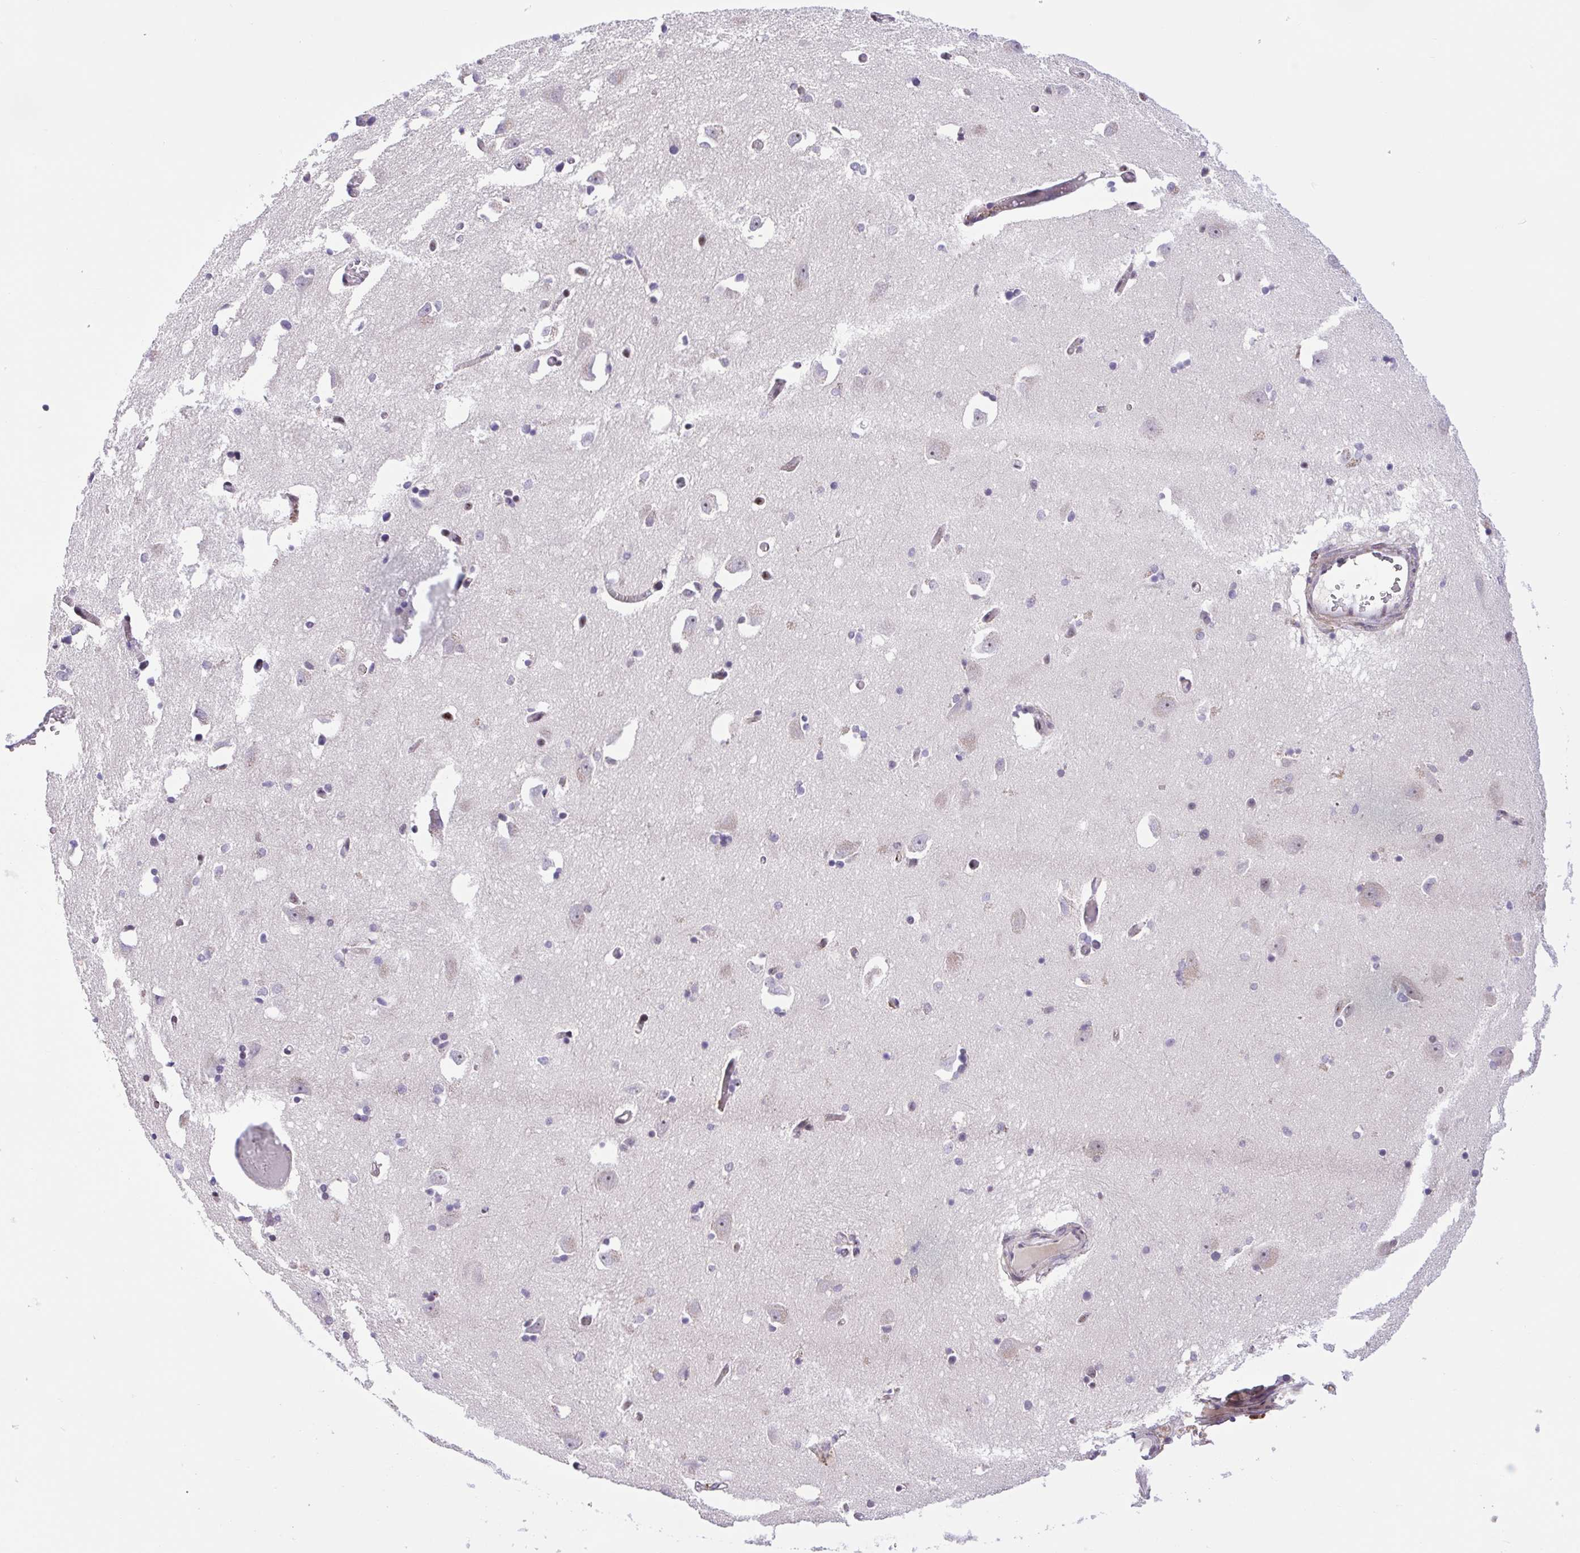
{"staining": {"intensity": "strong", "quantity": "<25%", "location": "nuclear"}, "tissue": "caudate", "cell_type": "Glial cells", "image_type": "normal", "snomed": [{"axis": "morphology", "description": "Normal tissue, NOS"}, {"axis": "topography", "description": "Lateral ventricle wall"}, {"axis": "topography", "description": "Hippocampus"}], "caption": "The photomicrograph reveals a brown stain indicating the presence of a protein in the nuclear of glial cells in caudate.", "gene": "ERG", "patient": {"sex": "female", "age": 63}}